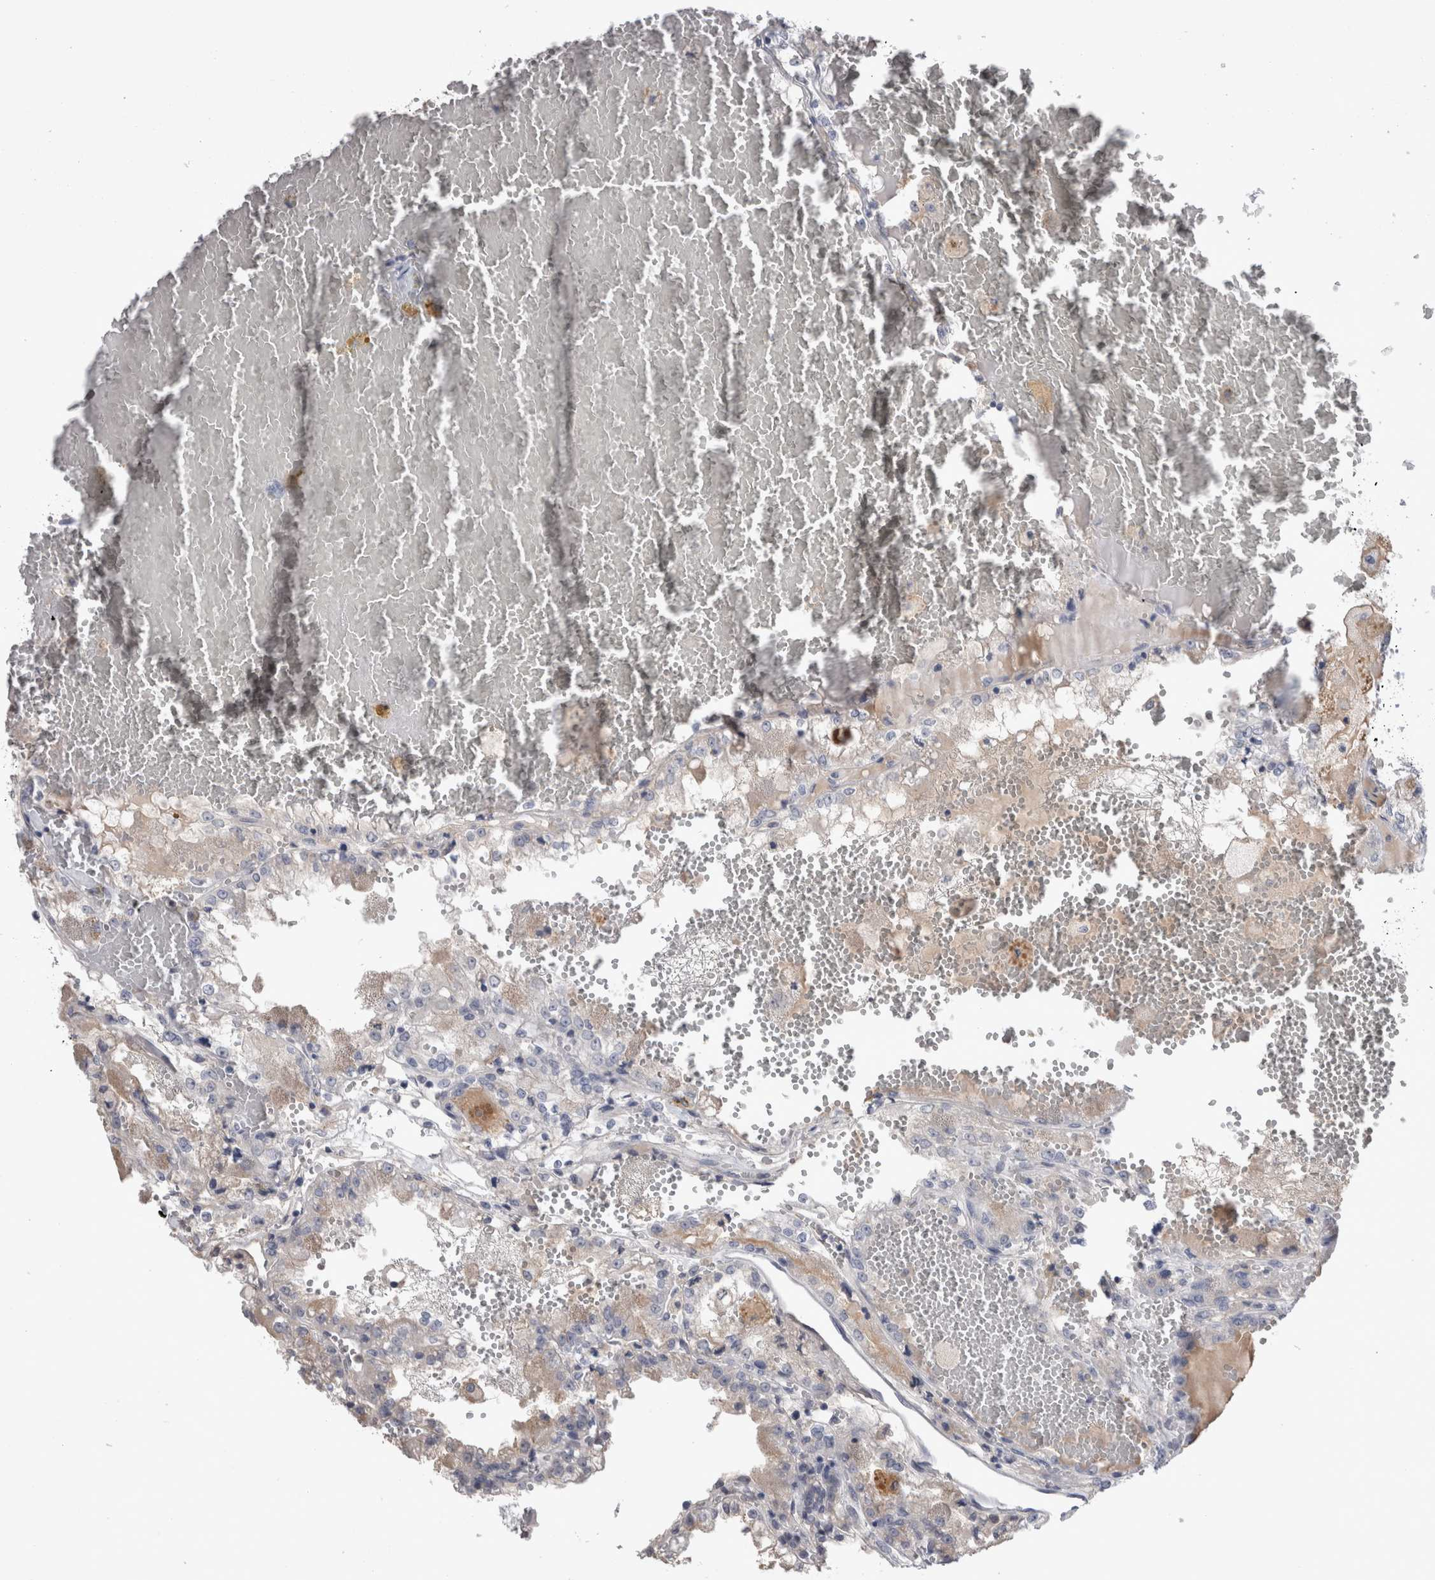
{"staining": {"intensity": "negative", "quantity": "none", "location": "none"}, "tissue": "renal cancer", "cell_type": "Tumor cells", "image_type": "cancer", "snomed": [{"axis": "morphology", "description": "Adenocarcinoma, NOS"}, {"axis": "topography", "description": "Kidney"}], "caption": "Immunohistochemistry histopathology image of neoplastic tissue: human renal cancer (adenocarcinoma) stained with DAB shows no significant protein expression in tumor cells. The staining is performed using DAB brown chromogen with nuclei counter-stained in using hematoxylin.", "gene": "REG1A", "patient": {"sex": "female", "age": 56}}